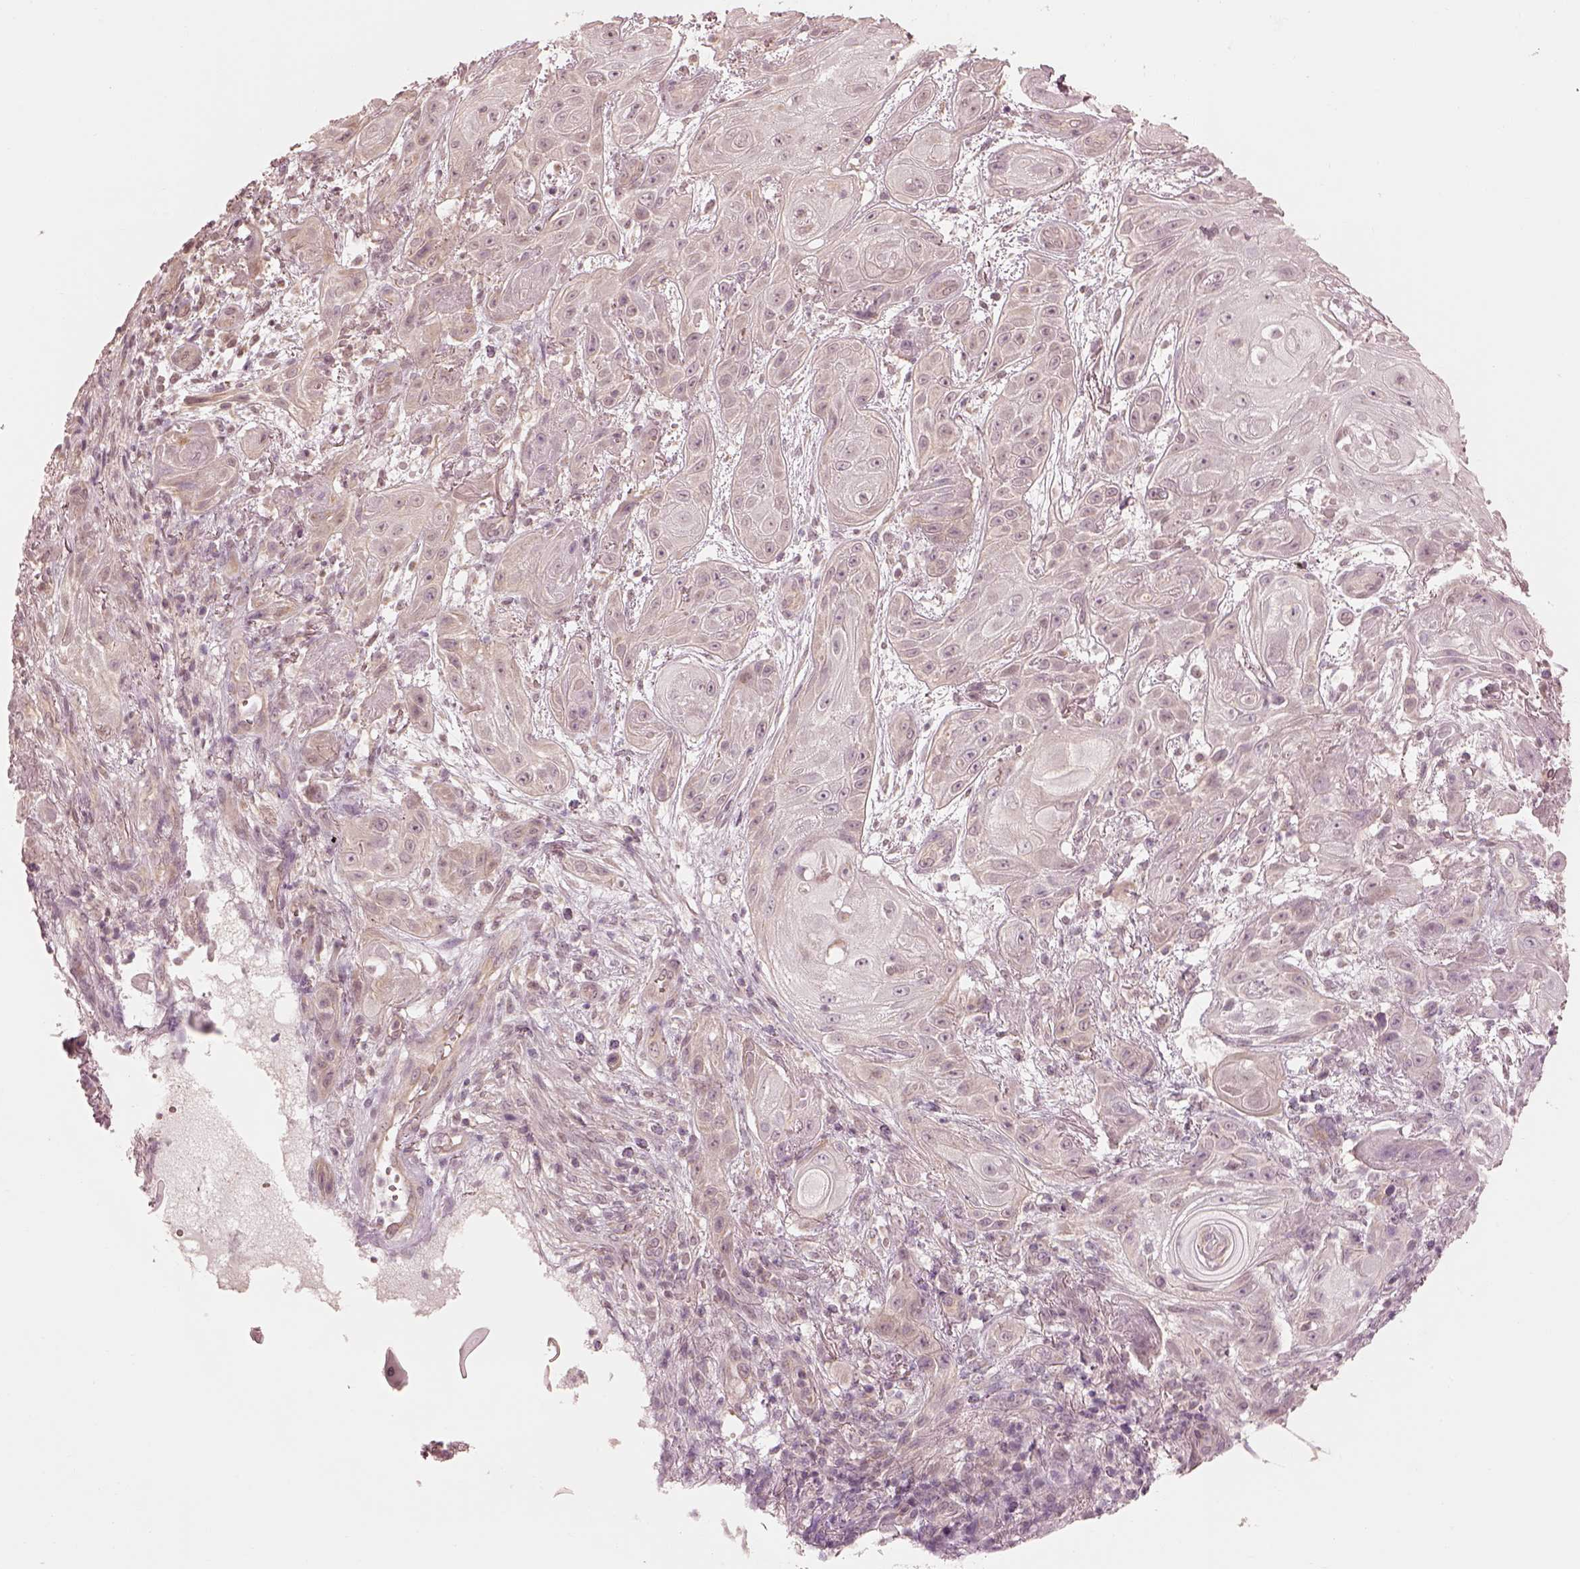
{"staining": {"intensity": "negative", "quantity": "none", "location": "none"}, "tissue": "skin cancer", "cell_type": "Tumor cells", "image_type": "cancer", "snomed": [{"axis": "morphology", "description": "Squamous cell carcinoma, NOS"}, {"axis": "topography", "description": "Skin"}], "caption": "This is an immunohistochemistry (IHC) image of squamous cell carcinoma (skin). There is no positivity in tumor cells.", "gene": "IQCB1", "patient": {"sex": "male", "age": 62}}